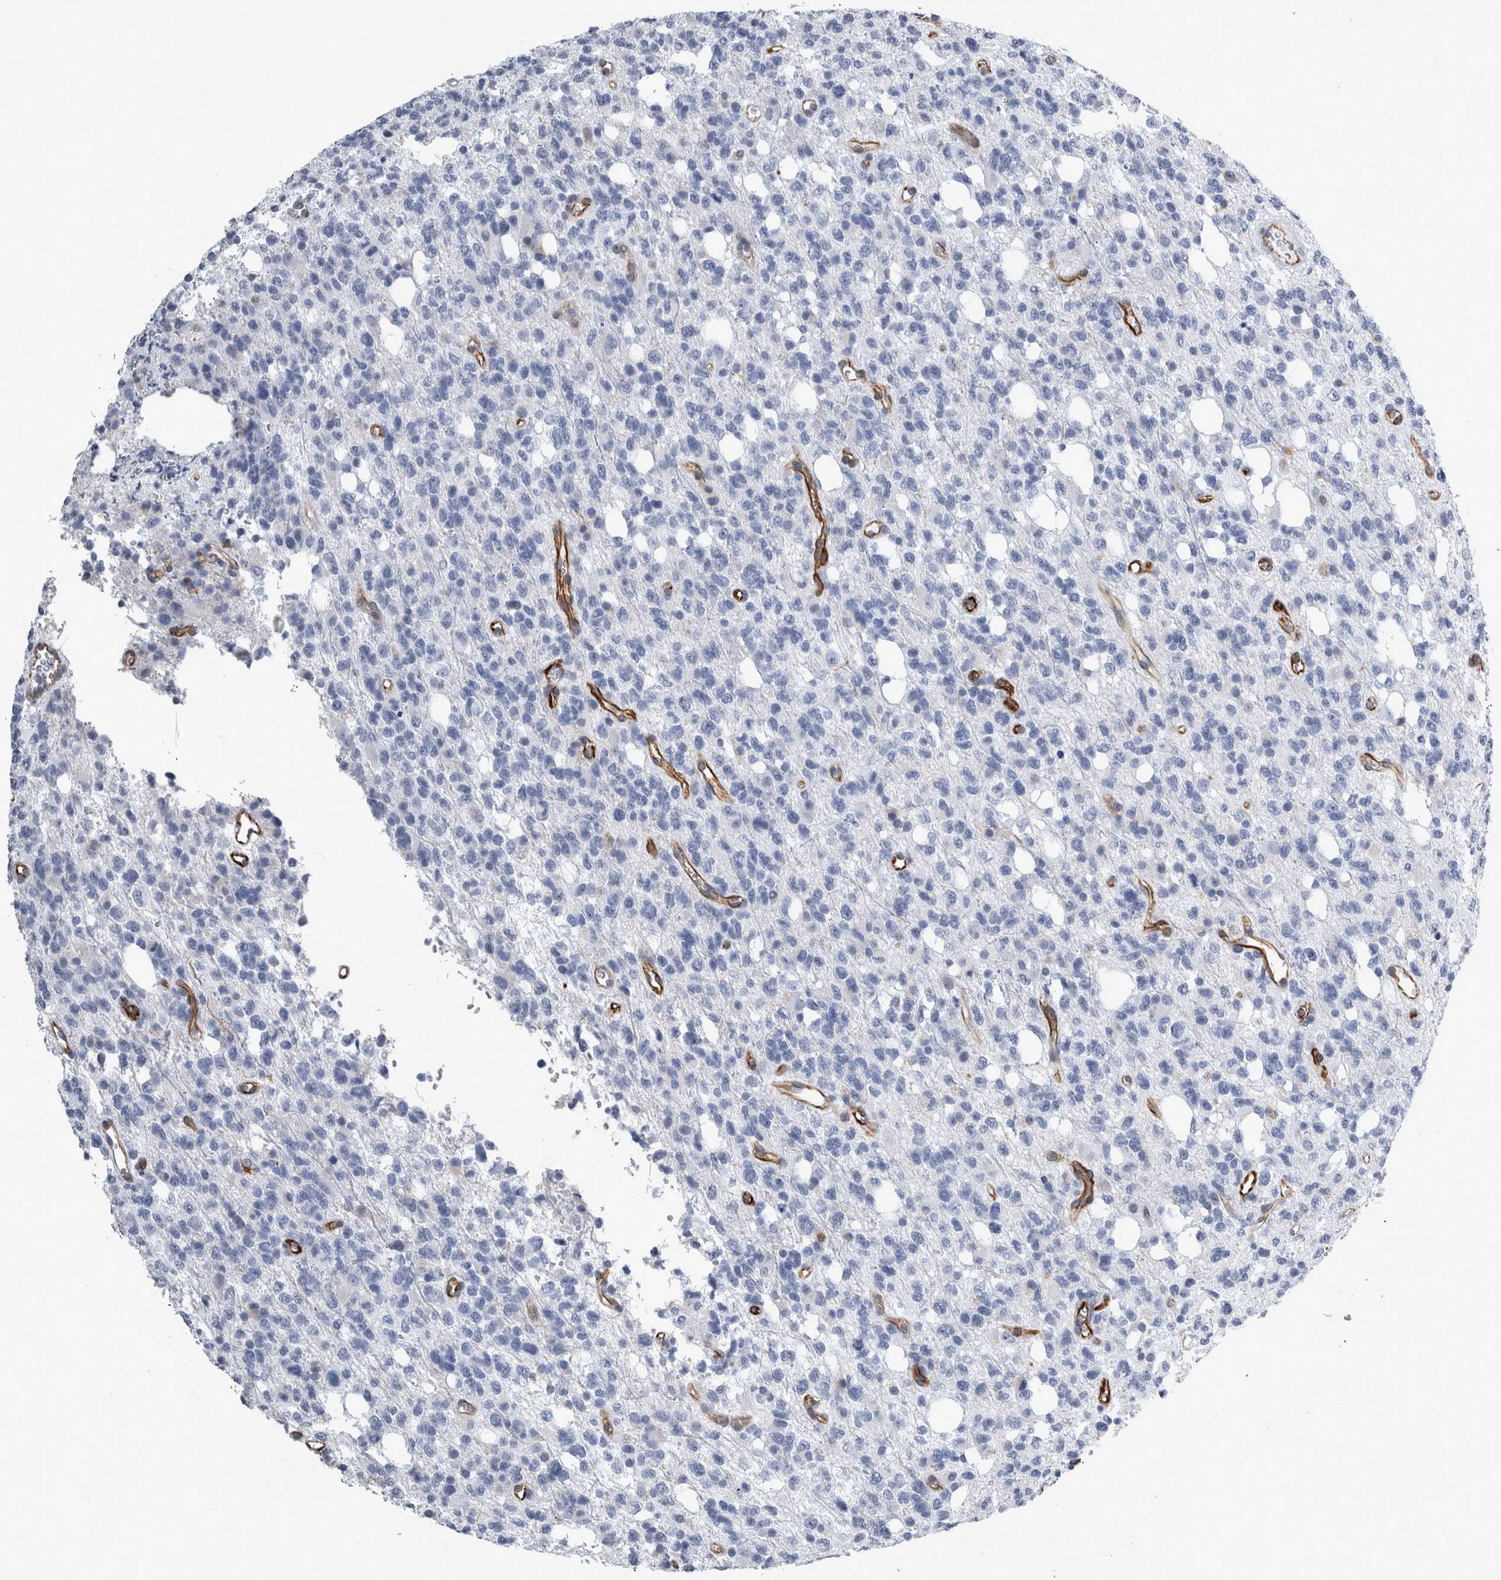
{"staining": {"intensity": "negative", "quantity": "none", "location": "none"}, "tissue": "glioma", "cell_type": "Tumor cells", "image_type": "cancer", "snomed": [{"axis": "morphology", "description": "Glioma, malignant, High grade"}, {"axis": "topography", "description": "Brain"}], "caption": "Immunohistochemical staining of malignant glioma (high-grade) shows no significant expression in tumor cells.", "gene": "VWDE", "patient": {"sex": "female", "age": 62}}